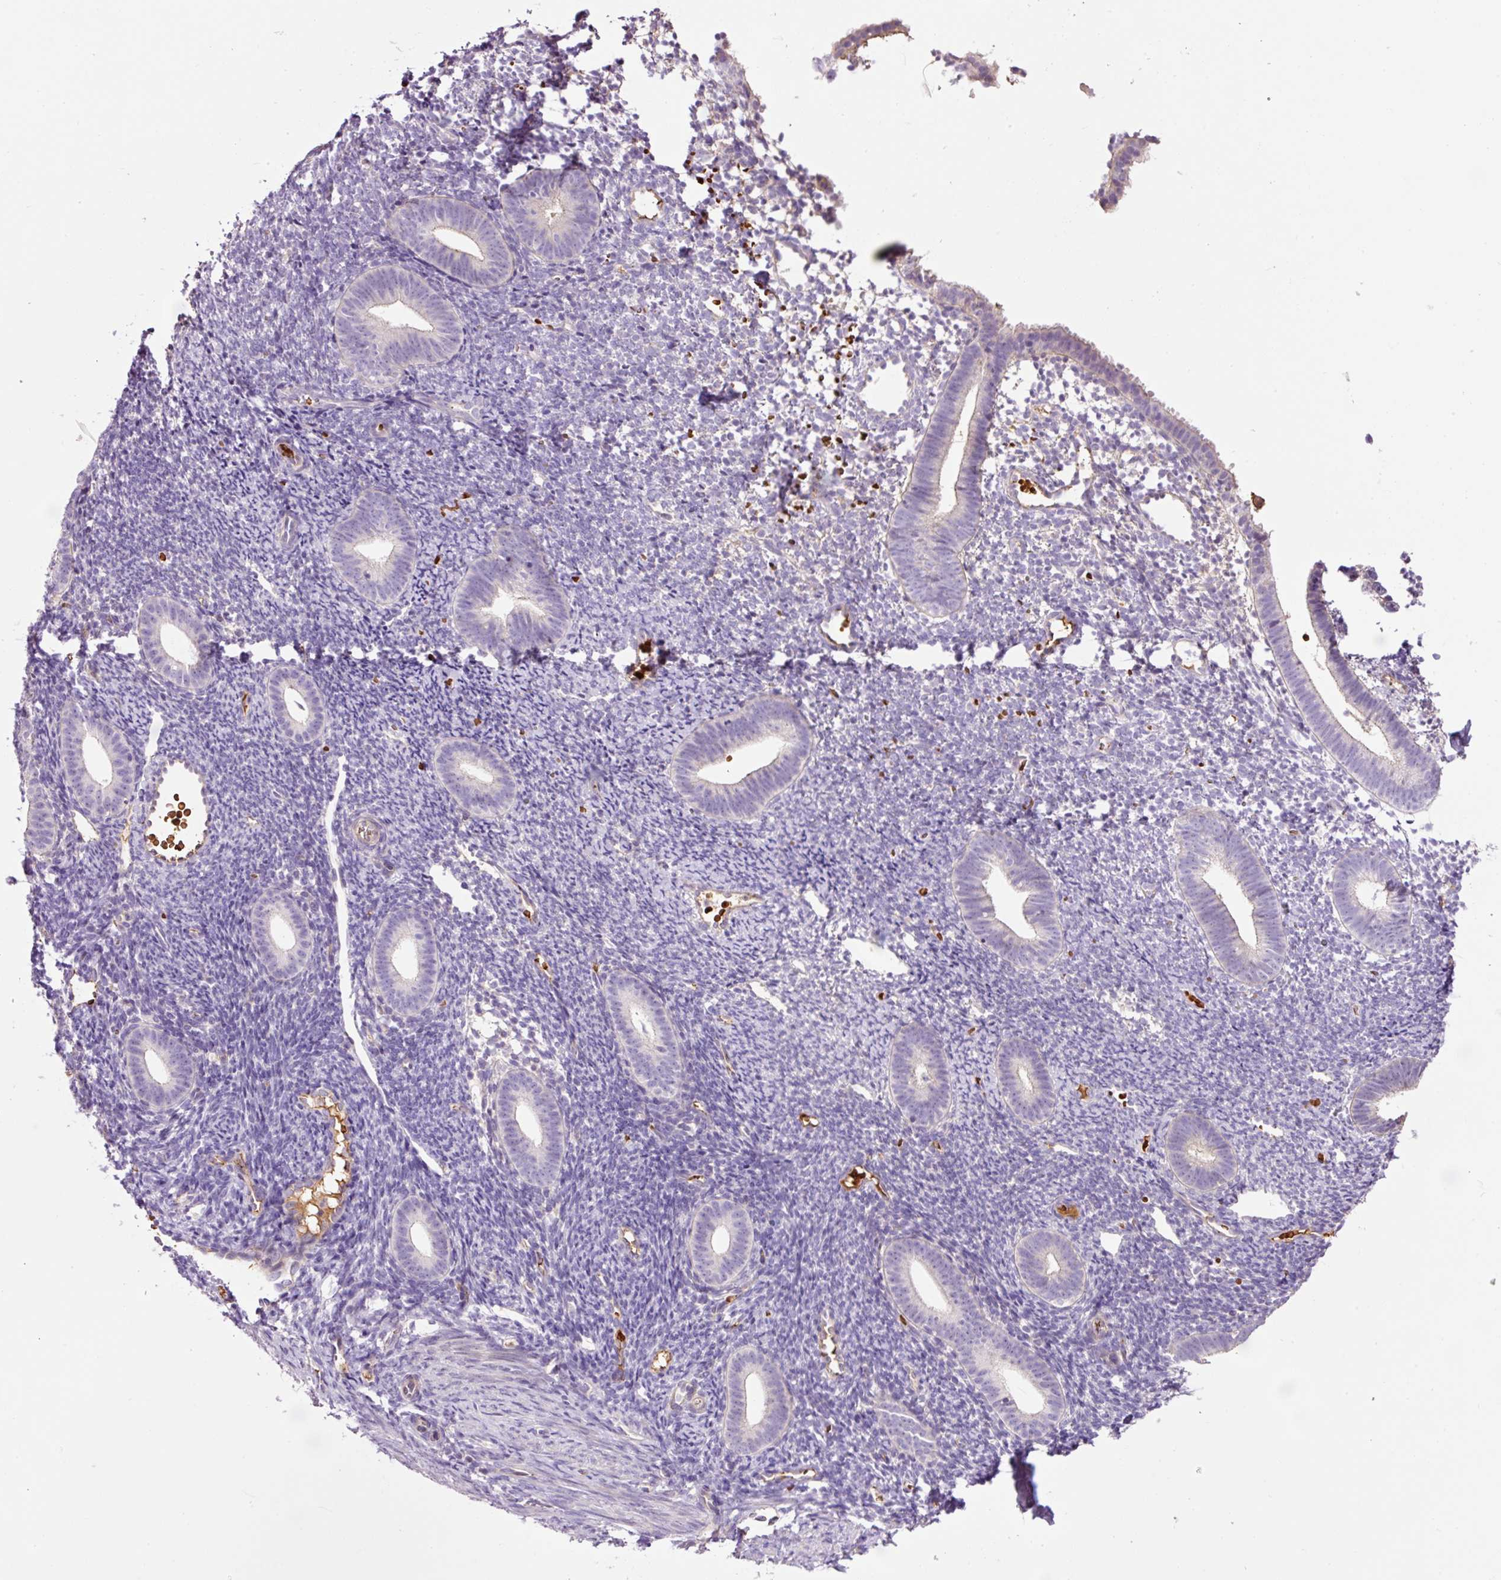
{"staining": {"intensity": "negative", "quantity": "none", "location": "none"}, "tissue": "endometrium", "cell_type": "Cells in endometrial stroma", "image_type": "normal", "snomed": [{"axis": "morphology", "description": "Normal tissue, NOS"}, {"axis": "topography", "description": "Endometrium"}], "caption": "IHC histopathology image of unremarkable endometrium stained for a protein (brown), which reveals no positivity in cells in endometrial stroma.", "gene": "TMEM235", "patient": {"sex": "female", "age": 39}}